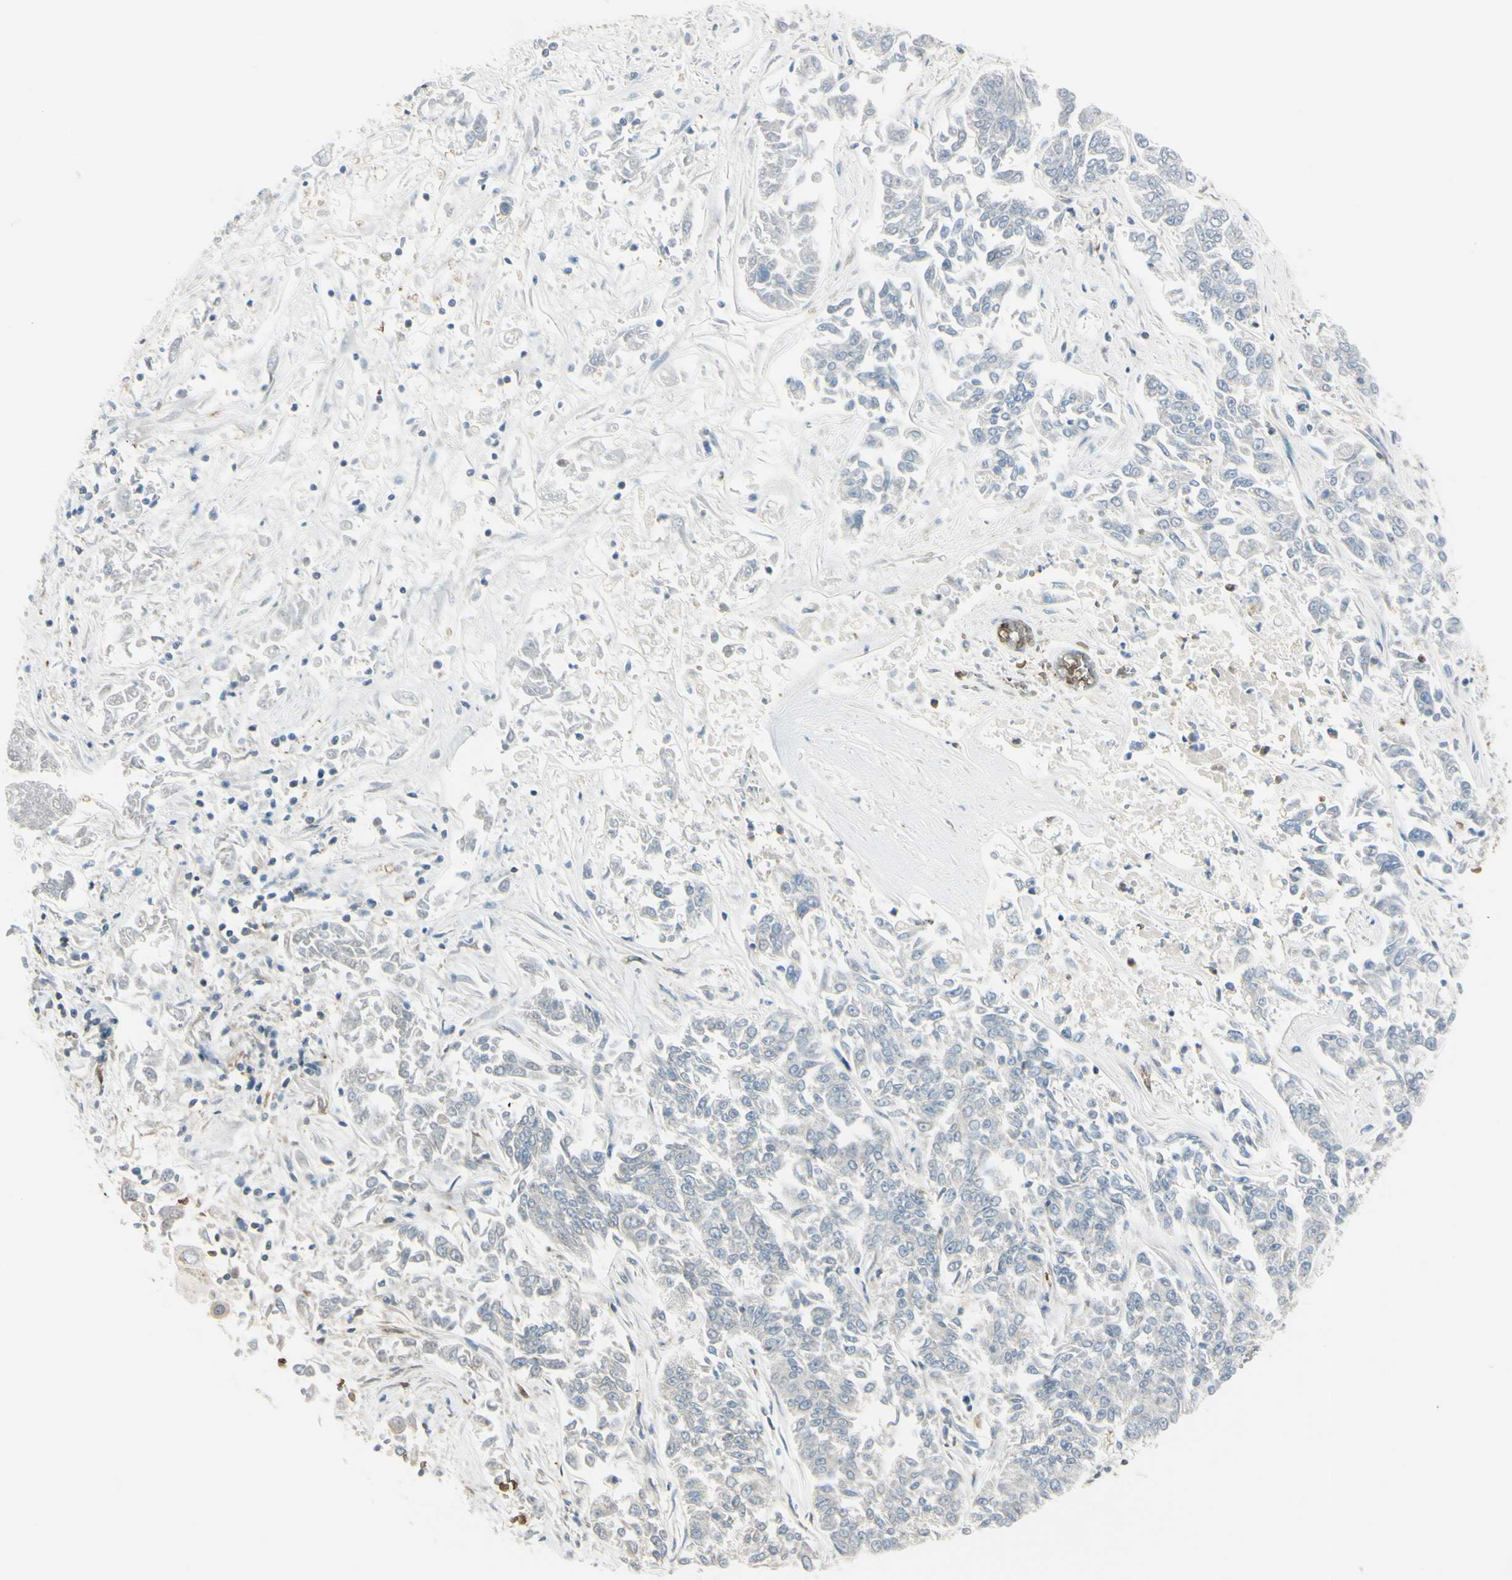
{"staining": {"intensity": "weak", "quantity": ">75%", "location": "cytoplasmic/membranous"}, "tissue": "lung cancer", "cell_type": "Tumor cells", "image_type": "cancer", "snomed": [{"axis": "morphology", "description": "Adenocarcinoma, NOS"}, {"axis": "topography", "description": "Lung"}], "caption": "Weak cytoplasmic/membranous protein expression is seen in about >75% of tumor cells in lung cancer (adenocarcinoma).", "gene": "CYRIB", "patient": {"sex": "male", "age": 84}}